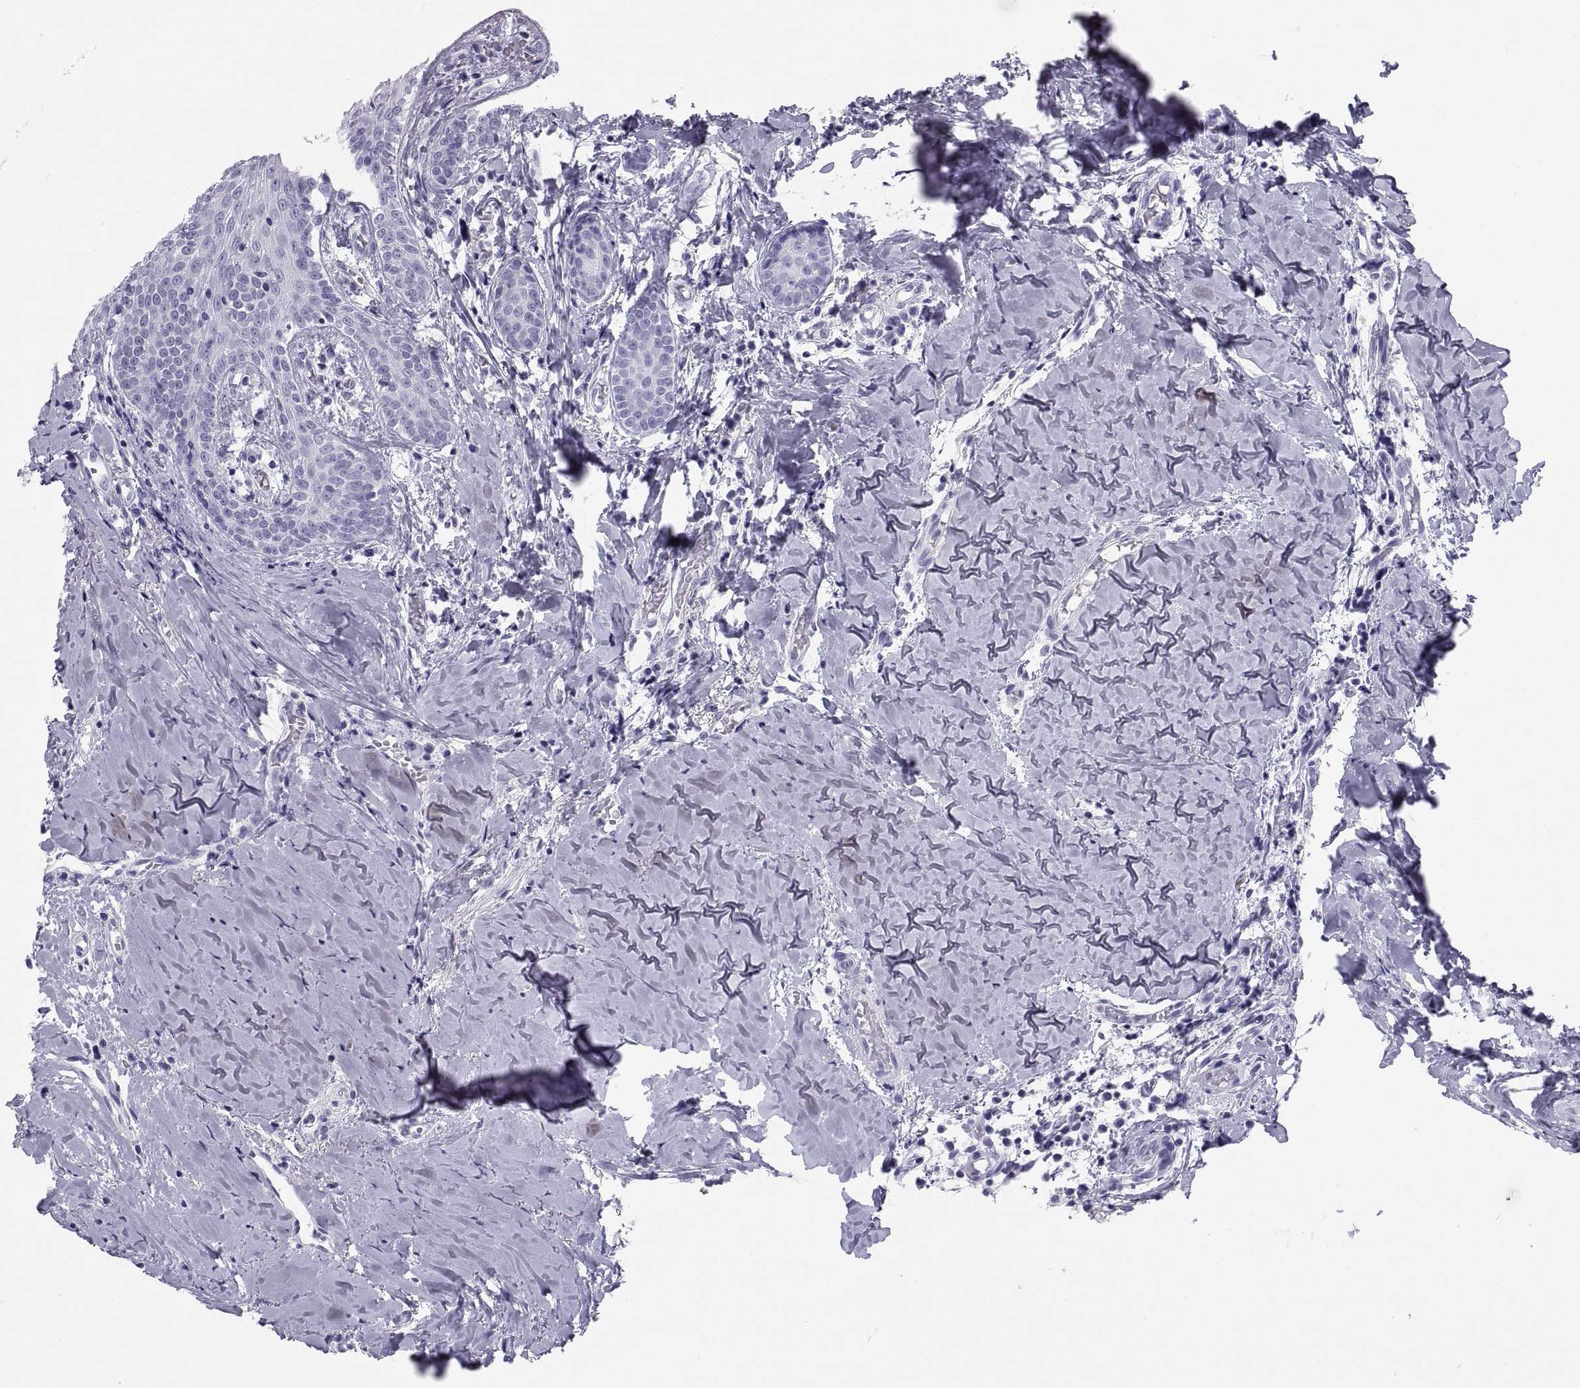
{"staining": {"intensity": "negative", "quantity": "none", "location": "none"}, "tissue": "head and neck cancer", "cell_type": "Tumor cells", "image_type": "cancer", "snomed": [{"axis": "morphology", "description": "Normal tissue, NOS"}, {"axis": "morphology", "description": "Squamous cell carcinoma, NOS"}, {"axis": "topography", "description": "Oral tissue"}, {"axis": "topography", "description": "Salivary gland"}, {"axis": "topography", "description": "Head-Neck"}], "caption": "Micrograph shows no protein staining in tumor cells of head and neck cancer tissue.", "gene": "PAX2", "patient": {"sex": "female", "age": 62}}